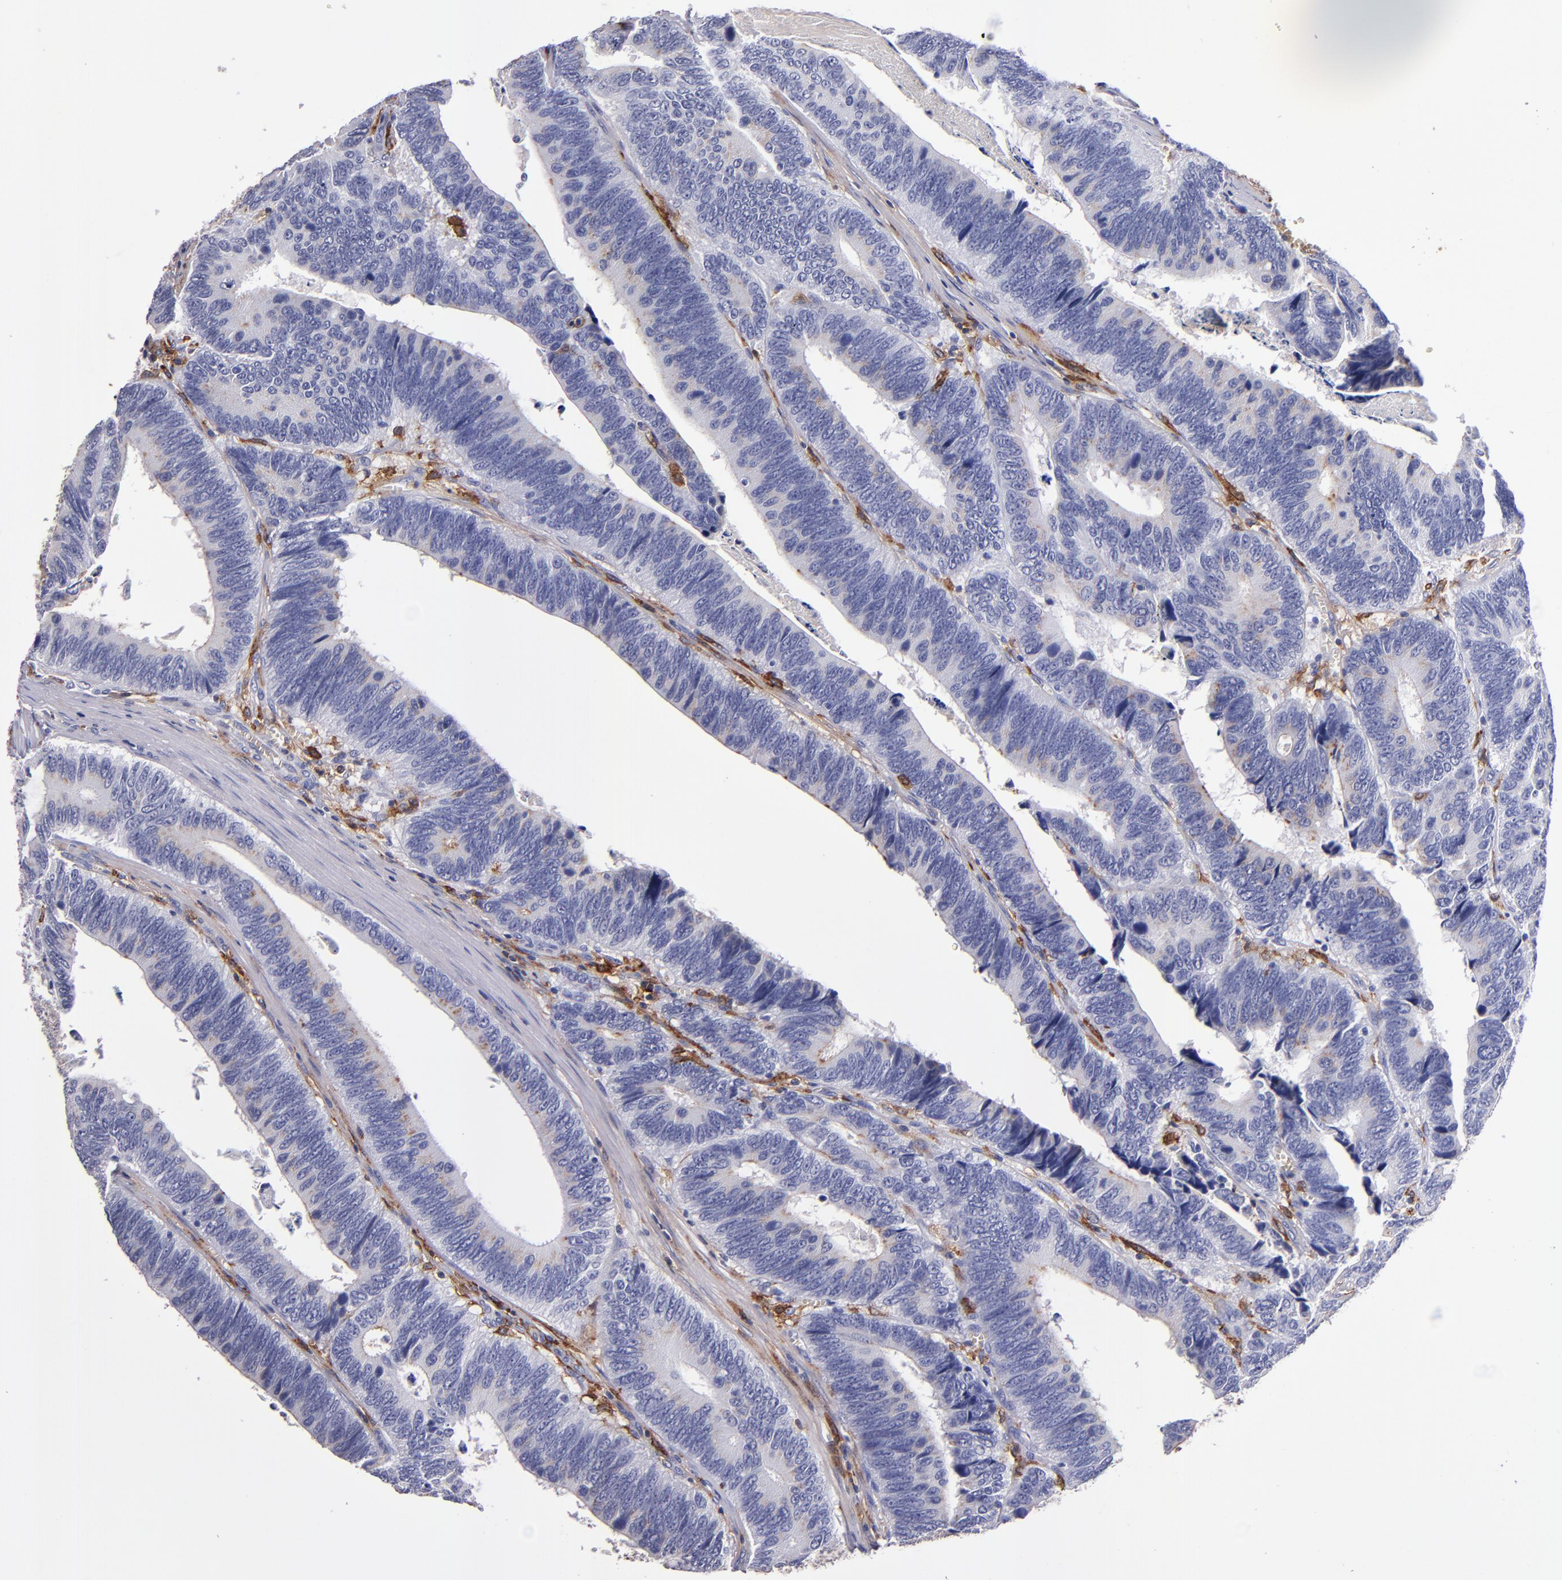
{"staining": {"intensity": "negative", "quantity": "none", "location": "none"}, "tissue": "colorectal cancer", "cell_type": "Tumor cells", "image_type": "cancer", "snomed": [{"axis": "morphology", "description": "Adenocarcinoma, NOS"}, {"axis": "topography", "description": "Colon"}], "caption": "Immunohistochemistry of human colorectal cancer (adenocarcinoma) displays no expression in tumor cells.", "gene": "SIRPA", "patient": {"sex": "male", "age": 72}}